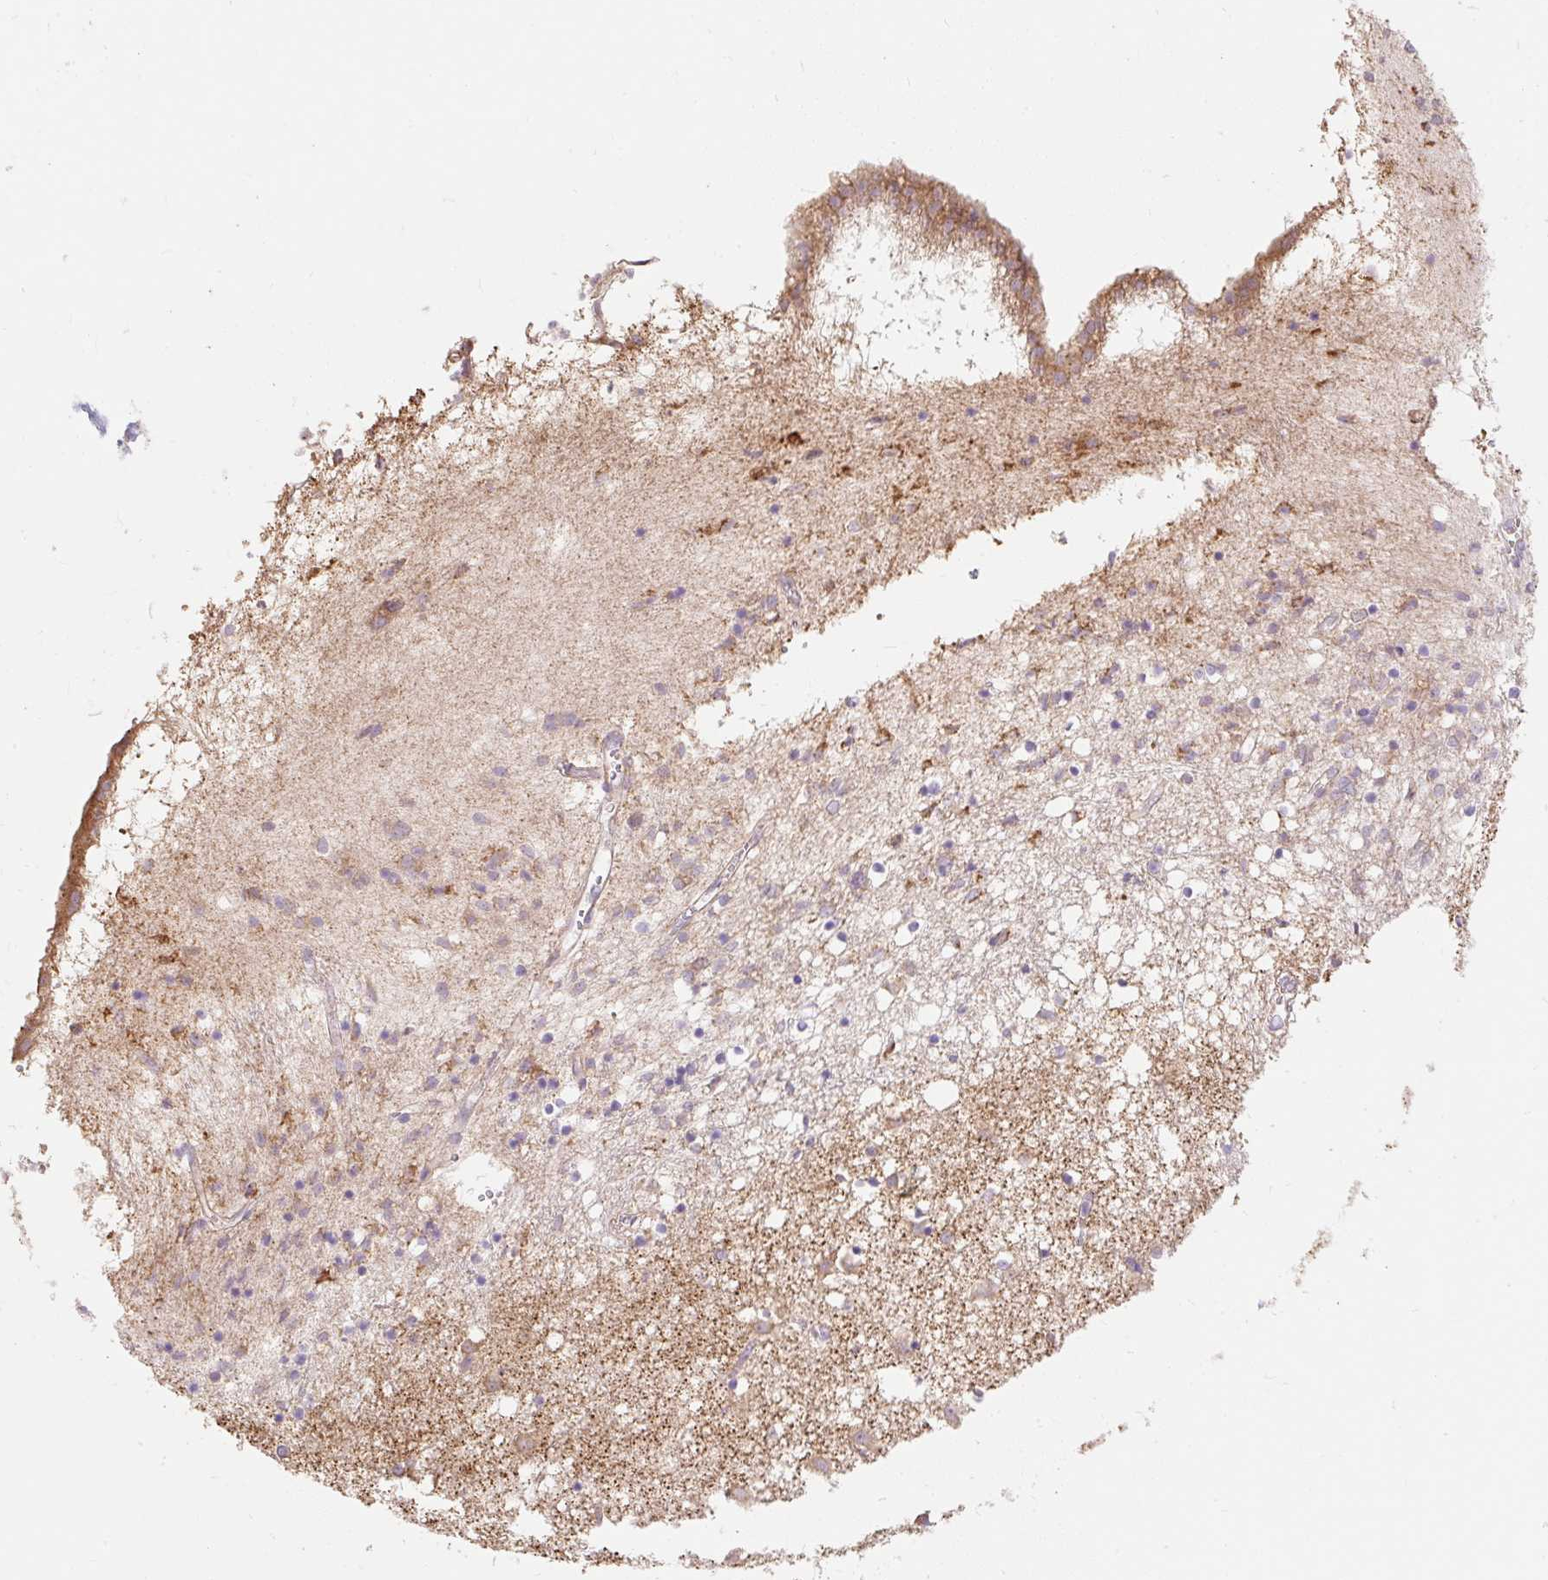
{"staining": {"intensity": "weak", "quantity": "<25%", "location": "cytoplasmic/membranous"}, "tissue": "caudate", "cell_type": "Glial cells", "image_type": "normal", "snomed": [{"axis": "morphology", "description": "Normal tissue, NOS"}, {"axis": "topography", "description": "Lateral ventricle wall"}], "caption": "A high-resolution photomicrograph shows immunohistochemistry (IHC) staining of benign caudate, which displays no significant positivity in glial cells.", "gene": "EMC10", "patient": {"sex": "male", "age": 70}}